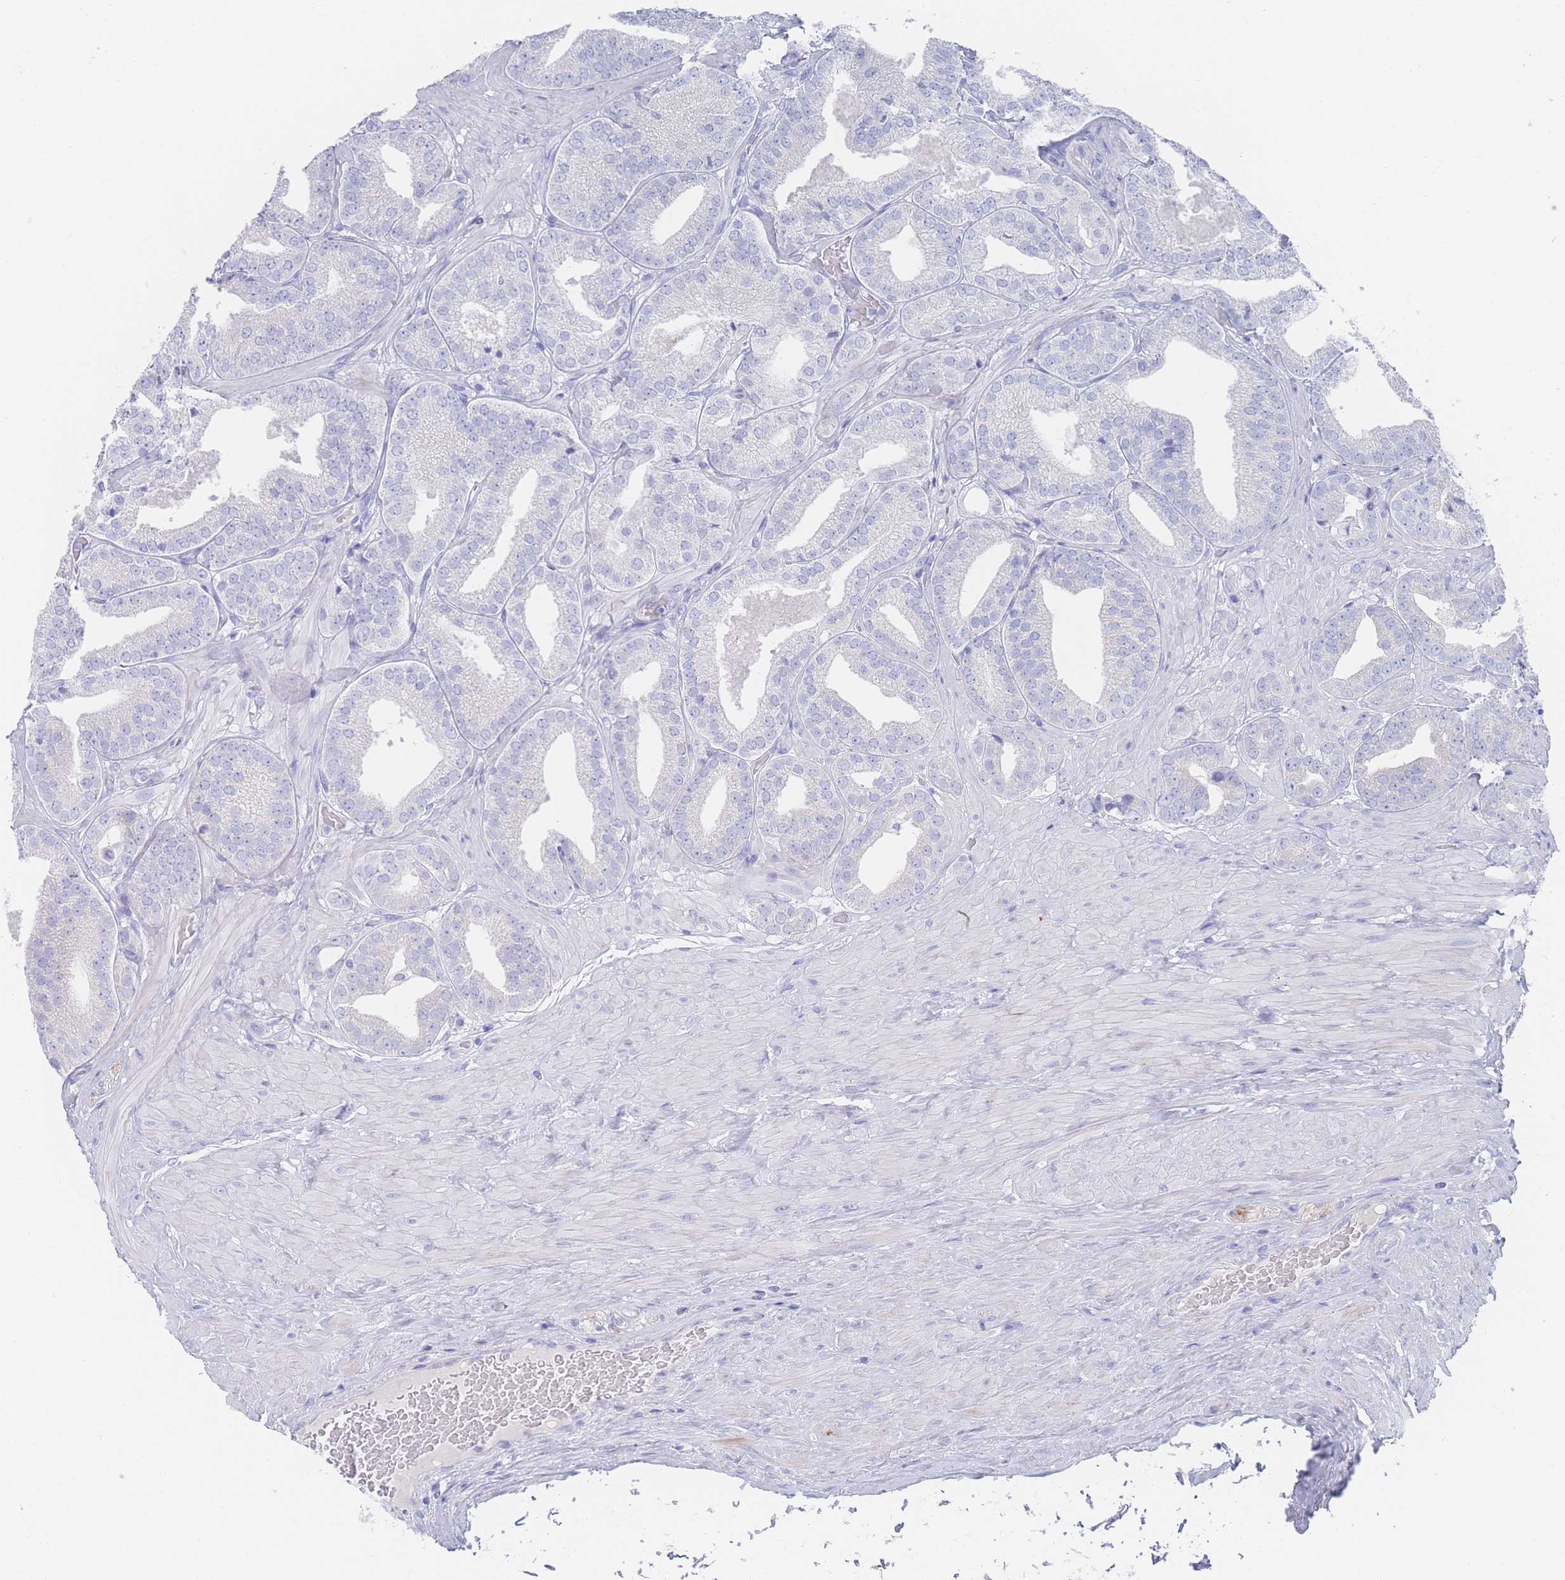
{"staining": {"intensity": "negative", "quantity": "none", "location": "none"}, "tissue": "prostate cancer", "cell_type": "Tumor cells", "image_type": "cancer", "snomed": [{"axis": "morphology", "description": "Adenocarcinoma, High grade"}, {"axis": "topography", "description": "Prostate"}], "caption": "This is an immunohistochemistry (IHC) image of prostate high-grade adenocarcinoma. There is no expression in tumor cells.", "gene": "LRRC37A", "patient": {"sex": "male", "age": 63}}